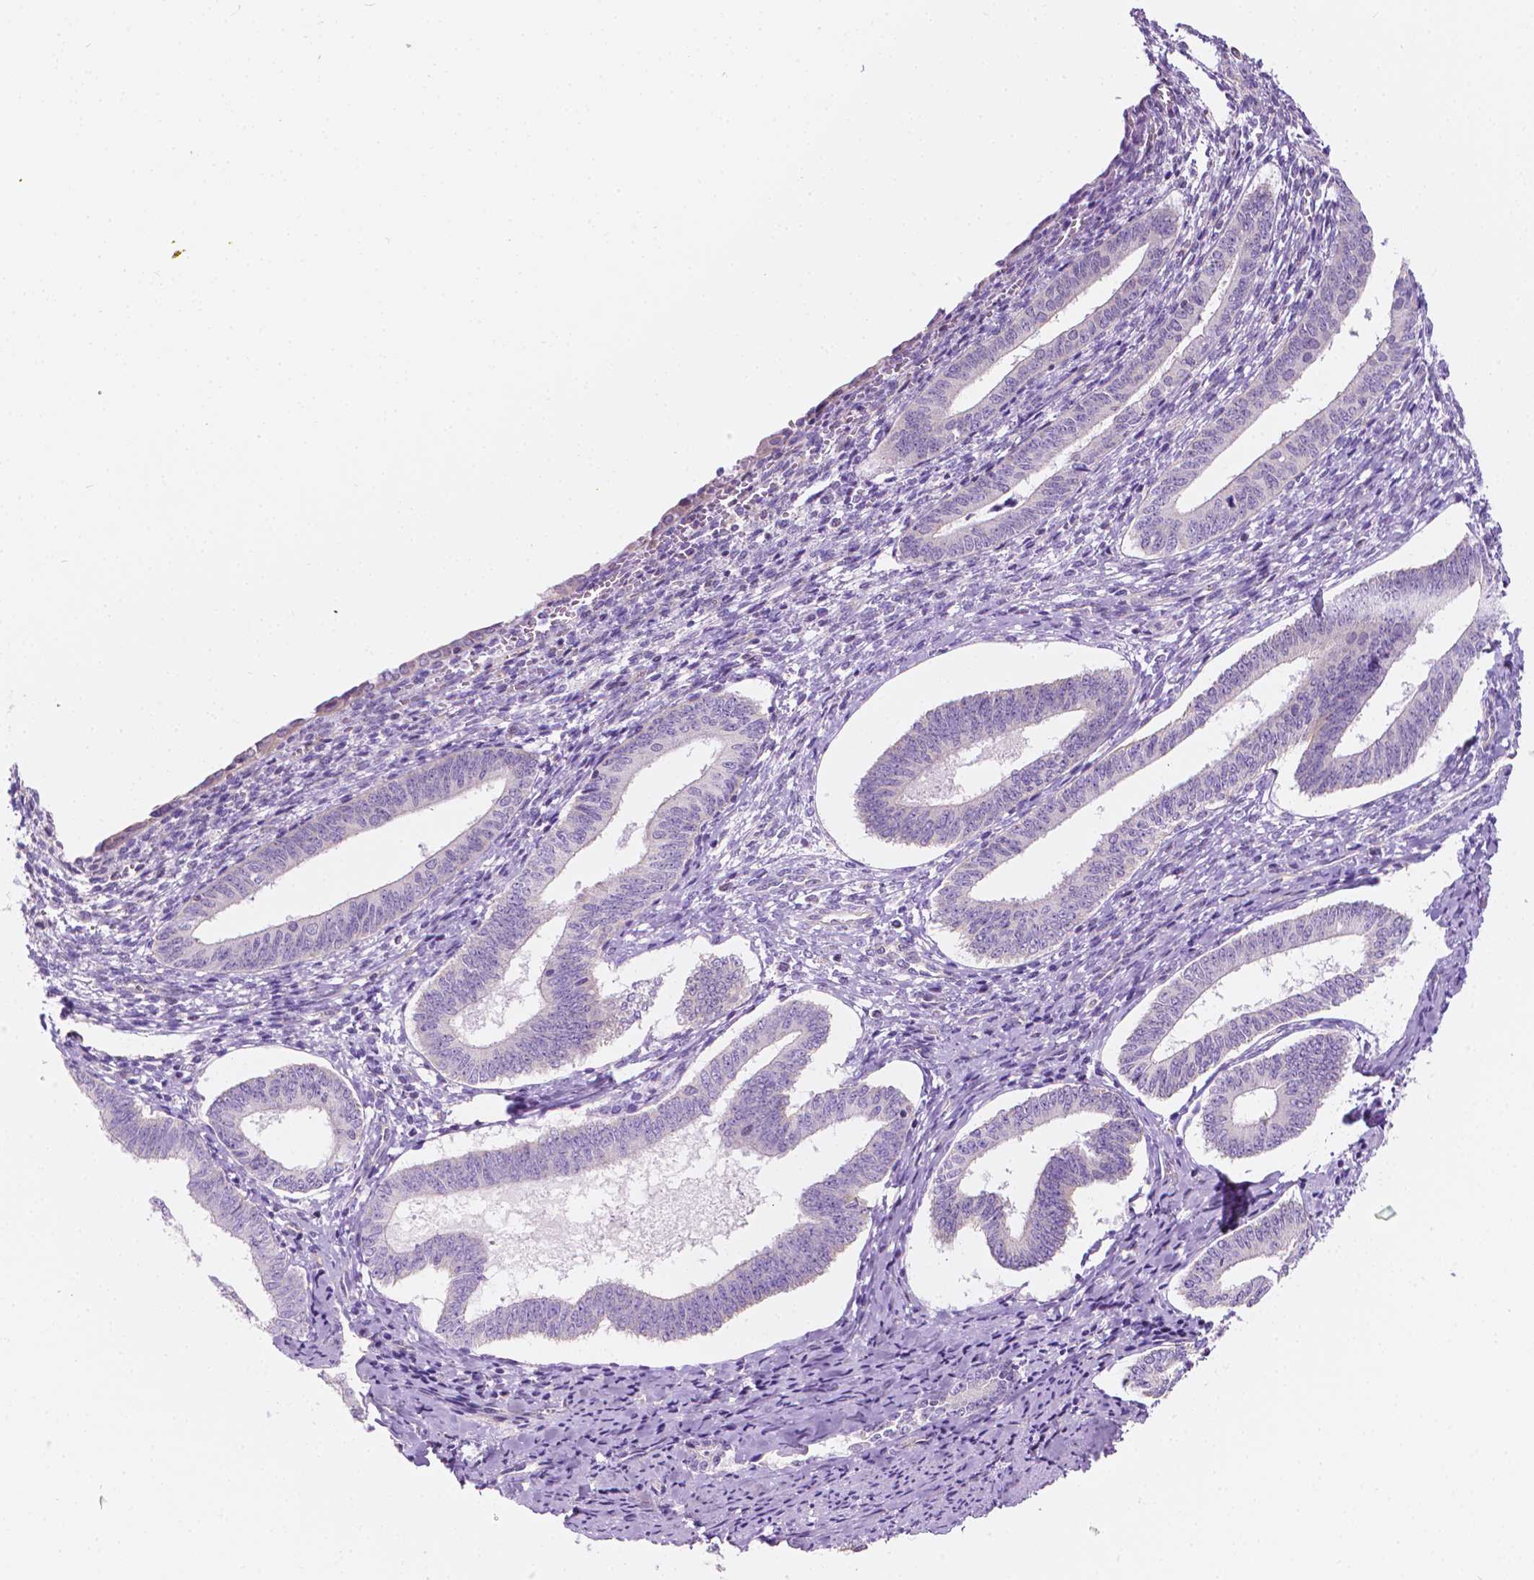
{"staining": {"intensity": "negative", "quantity": "none", "location": "none"}, "tissue": "cervical cancer", "cell_type": "Tumor cells", "image_type": "cancer", "snomed": [{"axis": "morphology", "description": "Squamous cell carcinoma, NOS"}, {"axis": "topography", "description": "Cervix"}], "caption": "This micrograph is of cervical cancer stained with immunohistochemistry (IHC) to label a protein in brown with the nuclei are counter-stained blue. There is no expression in tumor cells.", "gene": "NOS1AP", "patient": {"sex": "female", "age": 59}}